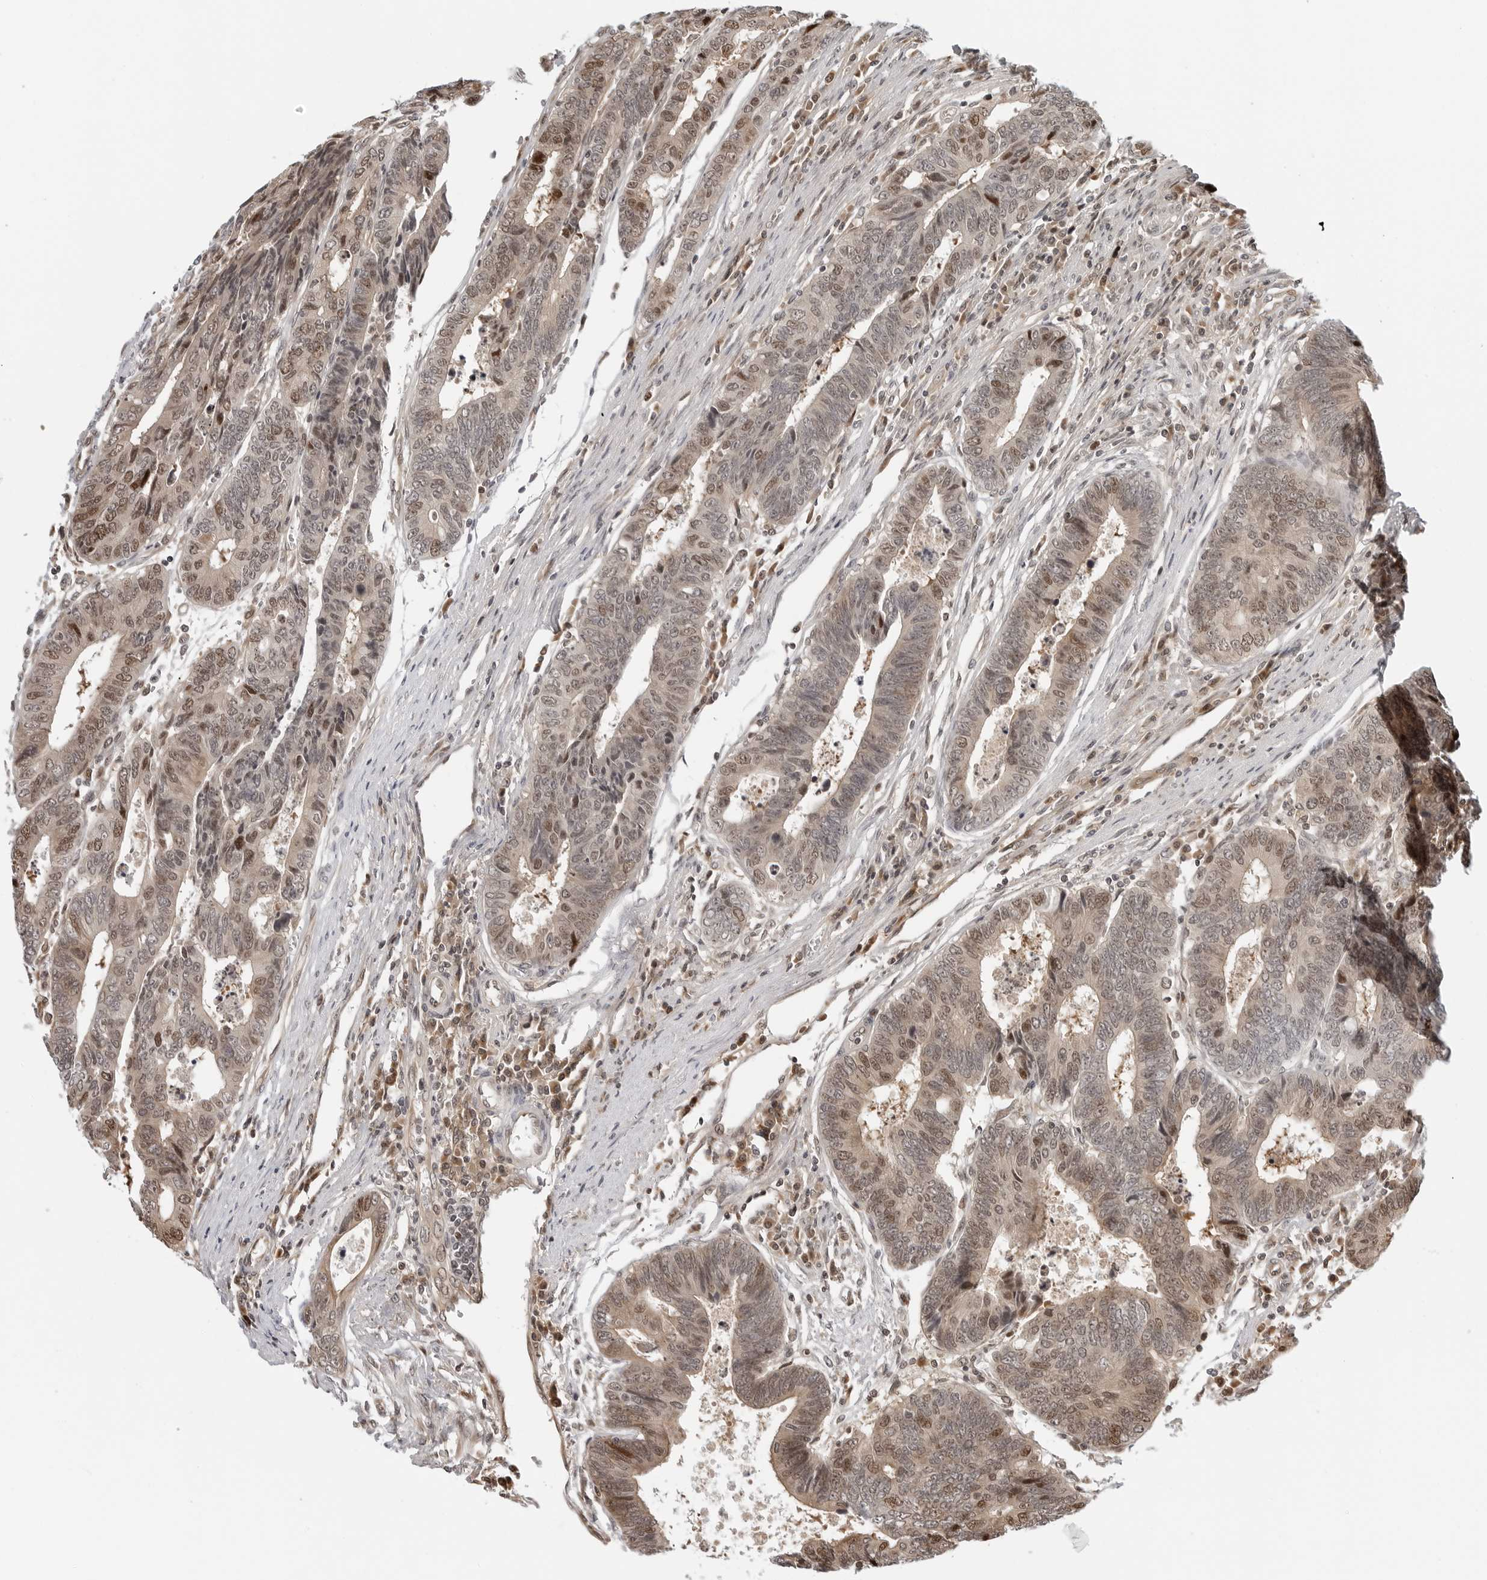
{"staining": {"intensity": "moderate", "quantity": "25%-75%", "location": "nuclear"}, "tissue": "colorectal cancer", "cell_type": "Tumor cells", "image_type": "cancer", "snomed": [{"axis": "morphology", "description": "Adenocarcinoma, NOS"}, {"axis": "topography", "description": "Rectum"}], "caption": "Protein staining by IHC displays moderate nuclear staining in approximately 25%-75% of tumor cells in colorectal cancer (adenocarcinoma).", "gene": "TIPRL", "patient": {"sex": "male", "age": 84}}